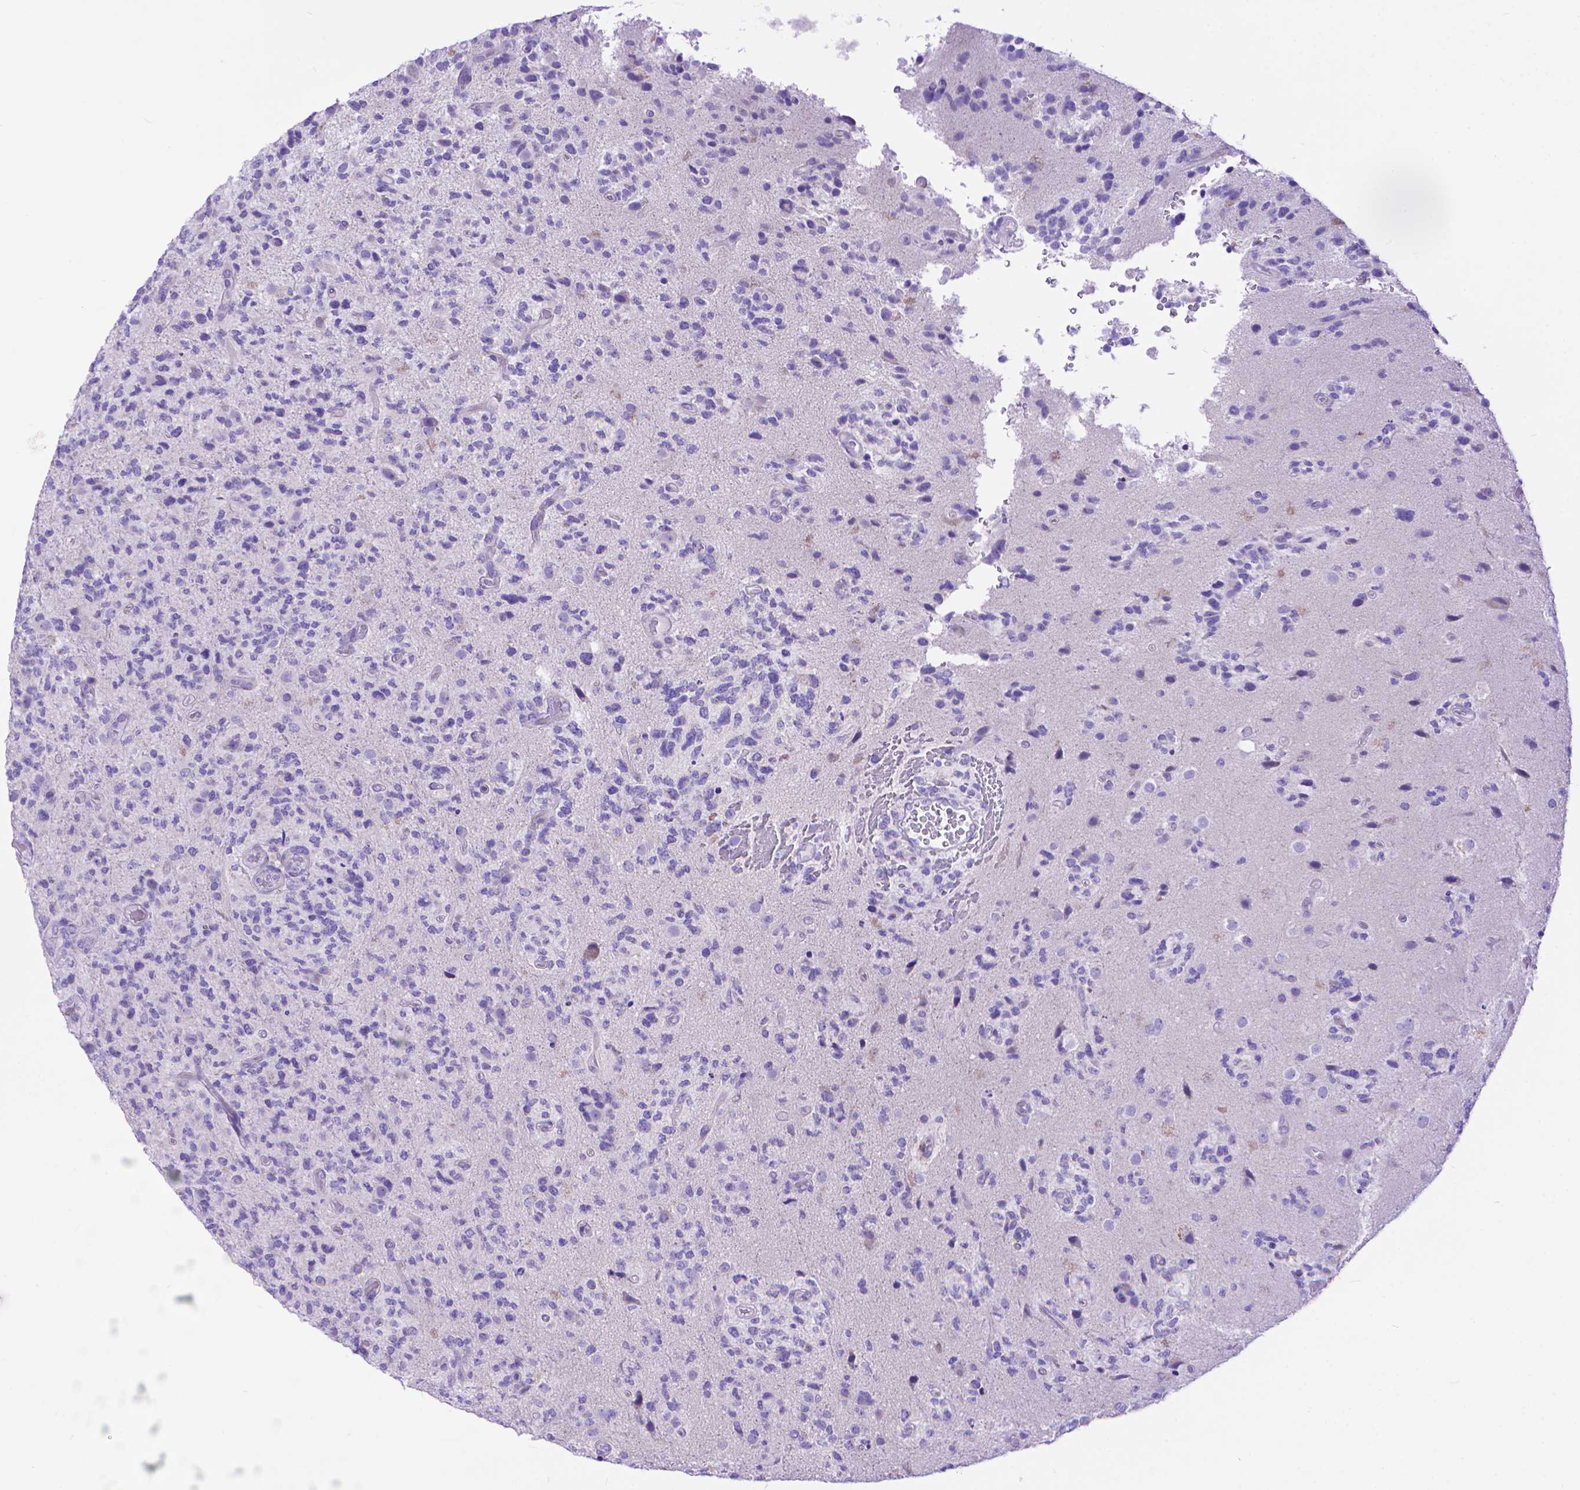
{"staining": {"intensity": "negative", "quantity": "none", "location": "none"}, "tissue": "glioma", "cell_type": "Tumor cells", "image_type": "cancer", "snomed": [{"axis": "morphology", "description": "Glioma, malignant, High grade"}, {"axis": "topography", "description": "Brain"}], "caption": "Tumor cells are negative for protein expression in human glioma. Nuclei are stained in blue.", "gene": "DHRS2", "patient": {"sex": "female", "age": 71}}